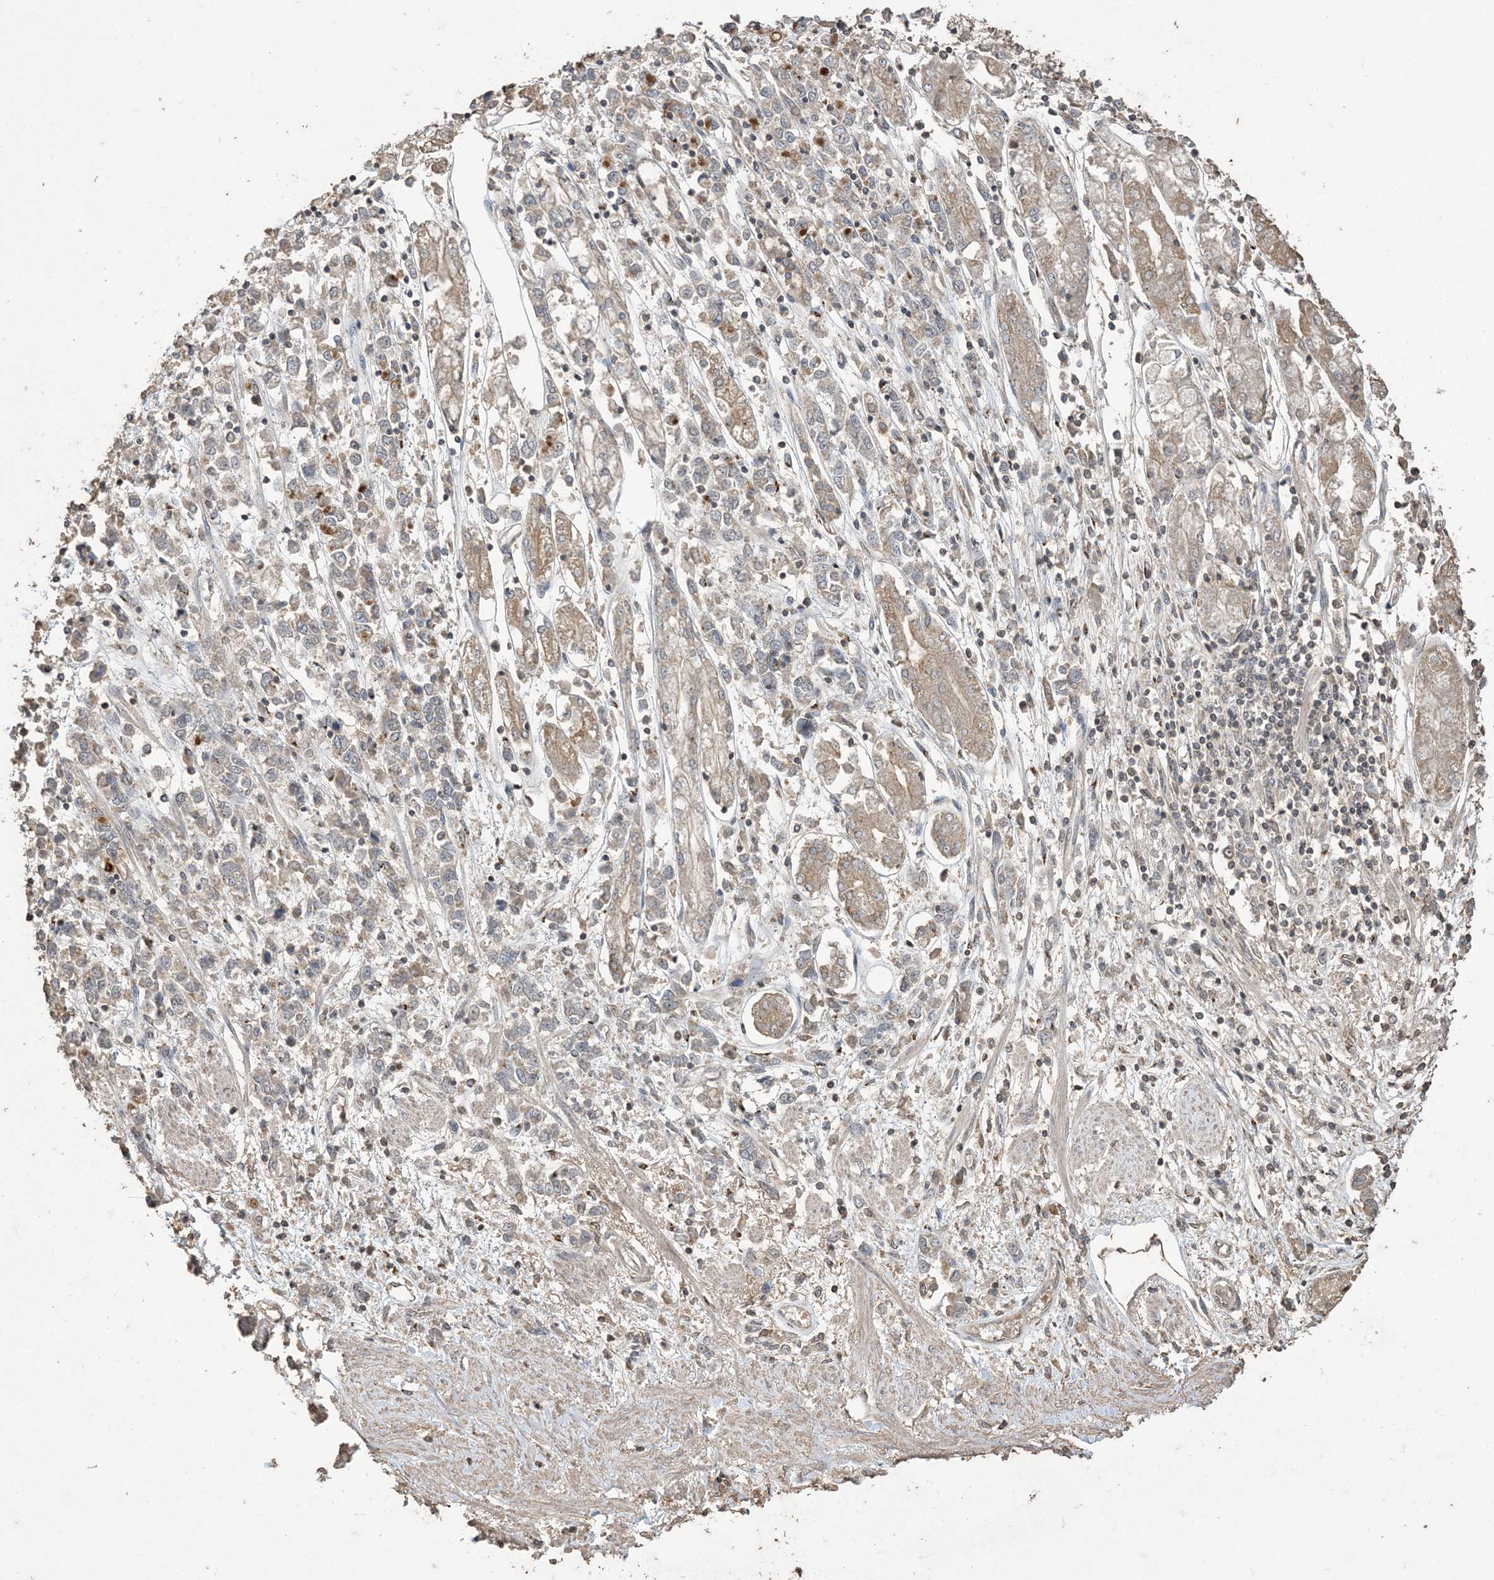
{"staining": {"intensity": "negative", "quantity": "none", "location": "none"}, "tissue": "stomach cancer", "cell_type": "Tumor cells", "image_type": "cancer", "snomed": [{"axis": "morphology", "description": "Adenocarcinoma, NOS"}, {"axis": "topography", "description": "Stomach"}], "caption": "An immunohistochemistry (IHC) image of adenocarcinoma (stomach) is shown. There is no staining in tumor cells of adenocarcinoma (stomach).", "gene": "EFCAB8", "patient": {"sex": "female", "age": 76}}